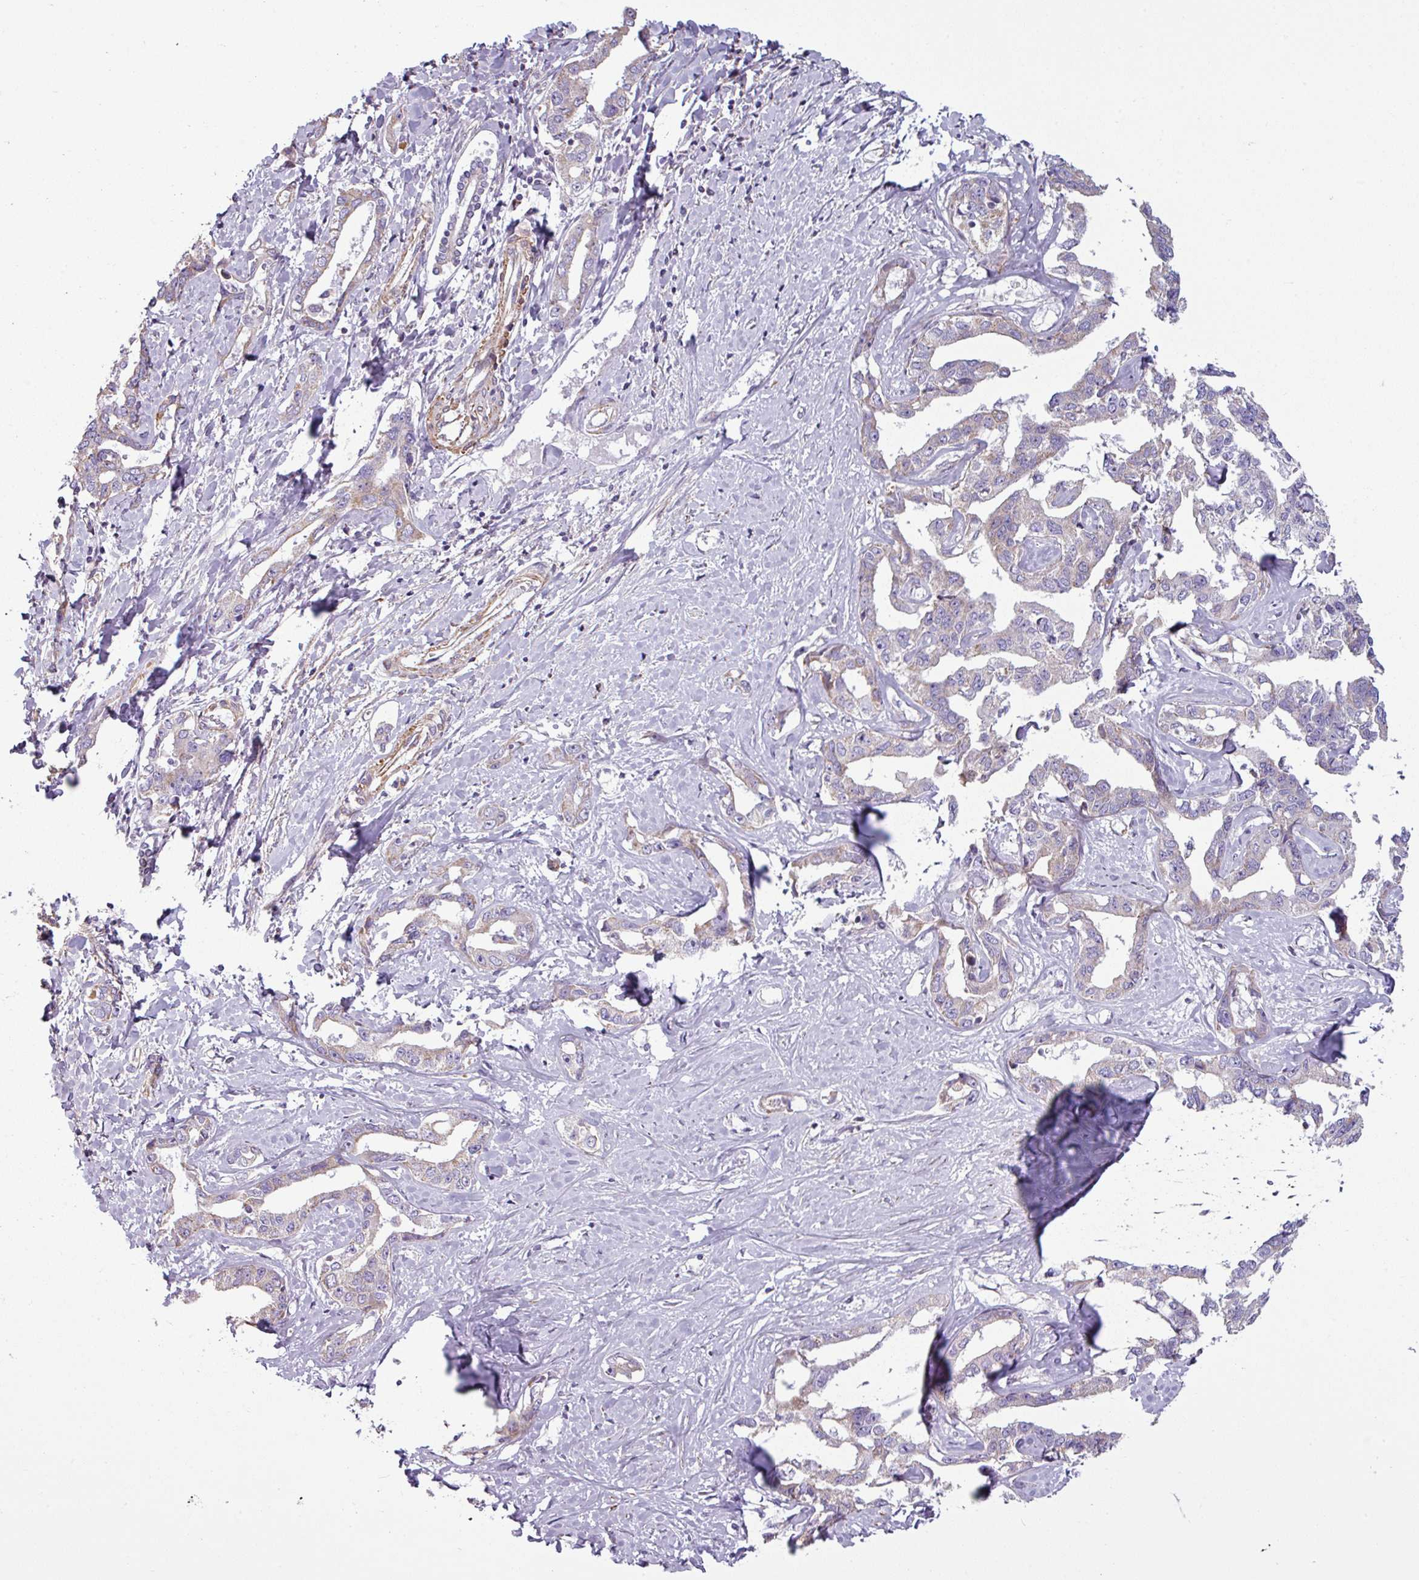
{"staining": {"intensity": "weak", "quantity": "<25%", "location": "cytoplasmic/membranous"}, "tissue": "liver cancer", "cell_type": "Tumor cells", "image_type": "cancer", "snomed": [{"axis": "morphology", "description": "Cholangiocarcinoma"}, {"axis": "topography", "description": "Liver"}], "caption": "High power microscopy photomicrograph of an IHC micrograph of liver cancer (cholangiocarcinoma), revealing no significant expression in tumor cells.", "gene": "BTN2A2", "patient": {"sex": "male", "age": 59}}